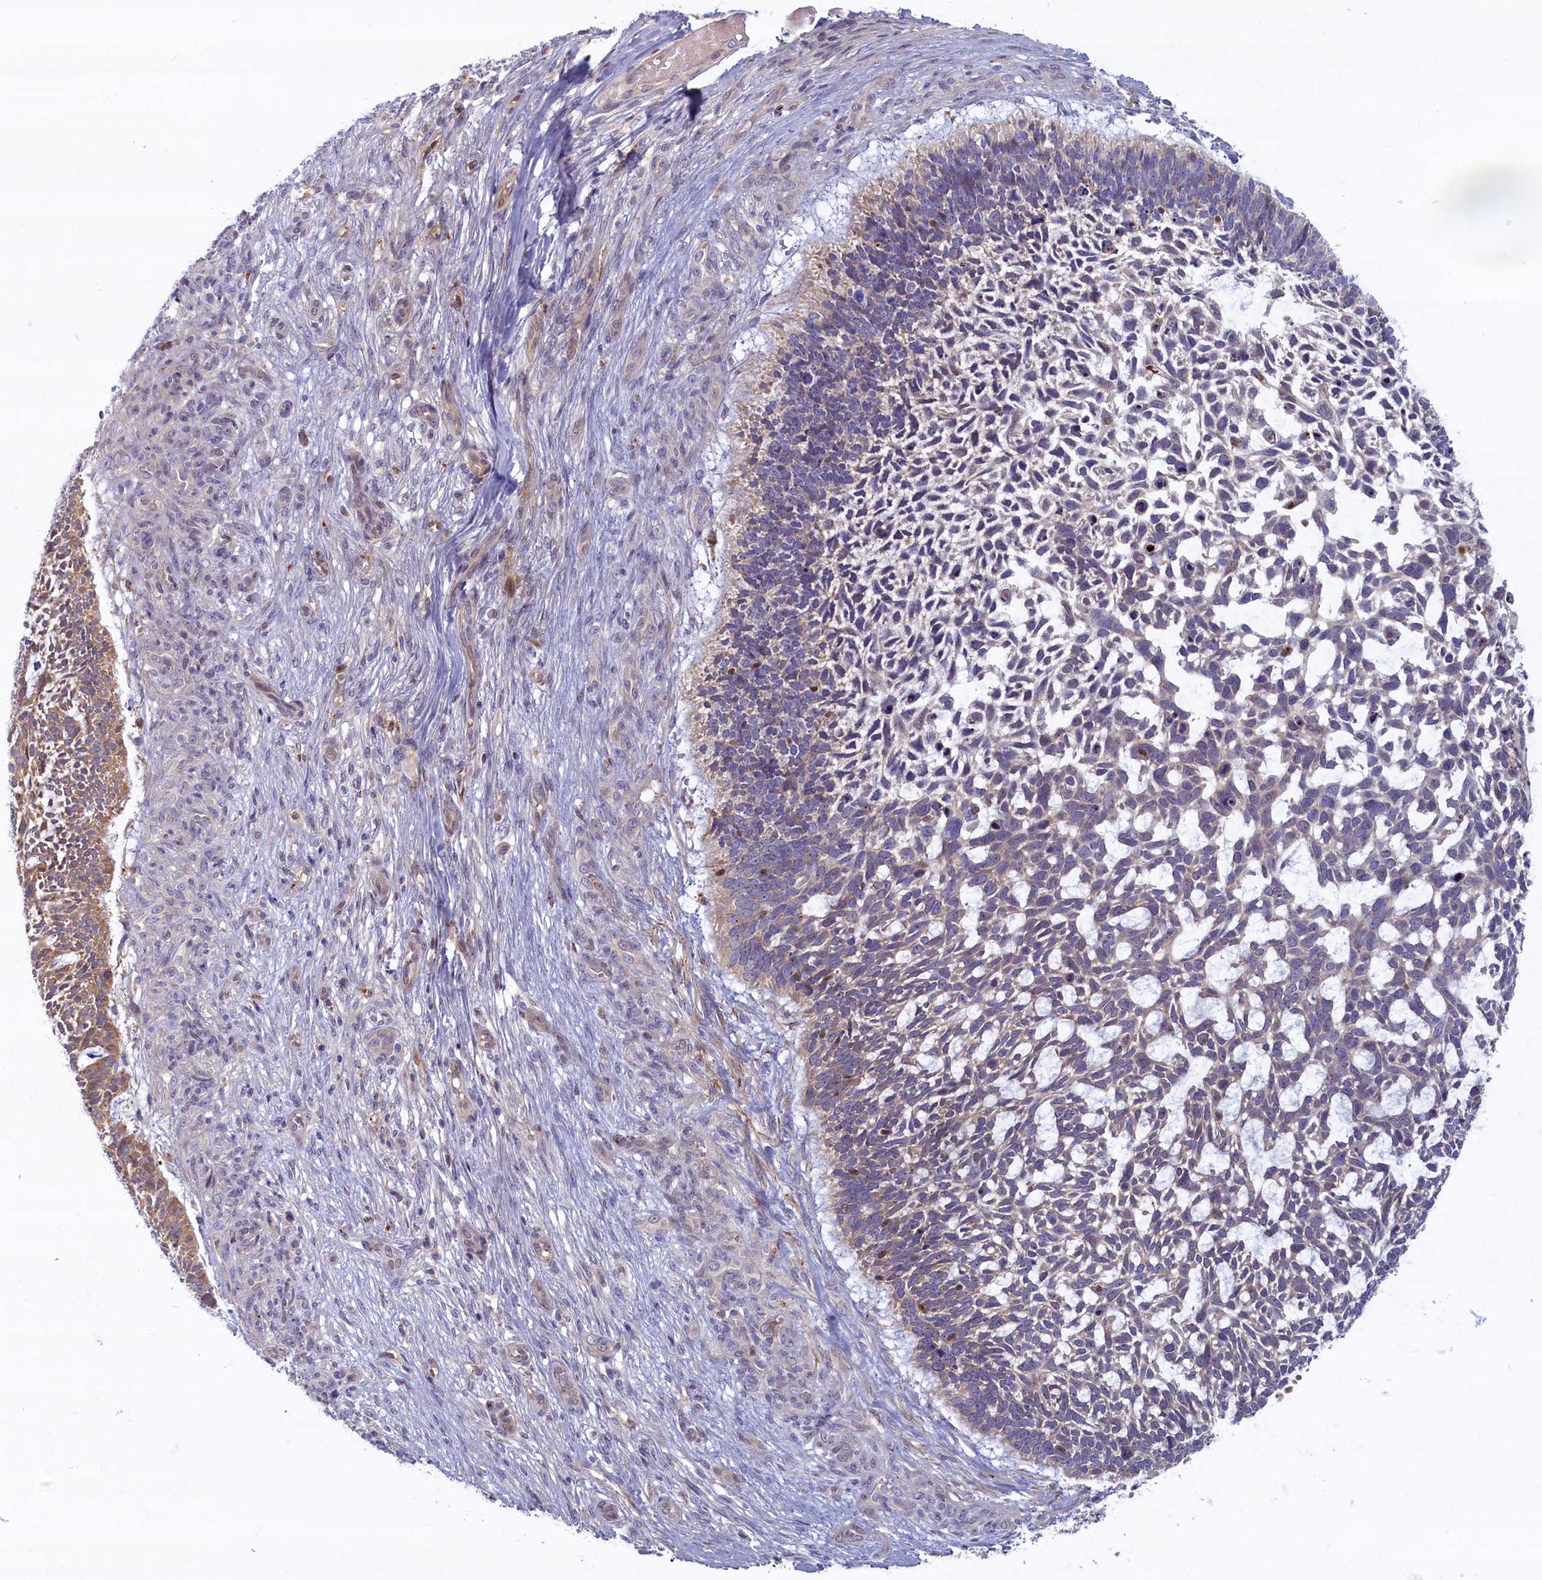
{"staining": {"intensity": "moderate", "quantity": "25%-75%", "location": "cytoplasmic/membranous"}, "tissue": "skin cancer", "cell_type": "Tumor cells", "image_type": "cancer", "snomed": [{"axis": "morphology", "description": "Basal cell carcinoma"}, {"axis": "topography", "description": "Skin"}], "caption": "Immunohistochemical staining of skin cancer (basal cell carcinoma) reveals moderate cytoplasmic/membranous protein expression in about 25%-75% of tumor cells.", "gene": "FCSK", "patient": {"sex": "male", "age": 88}}